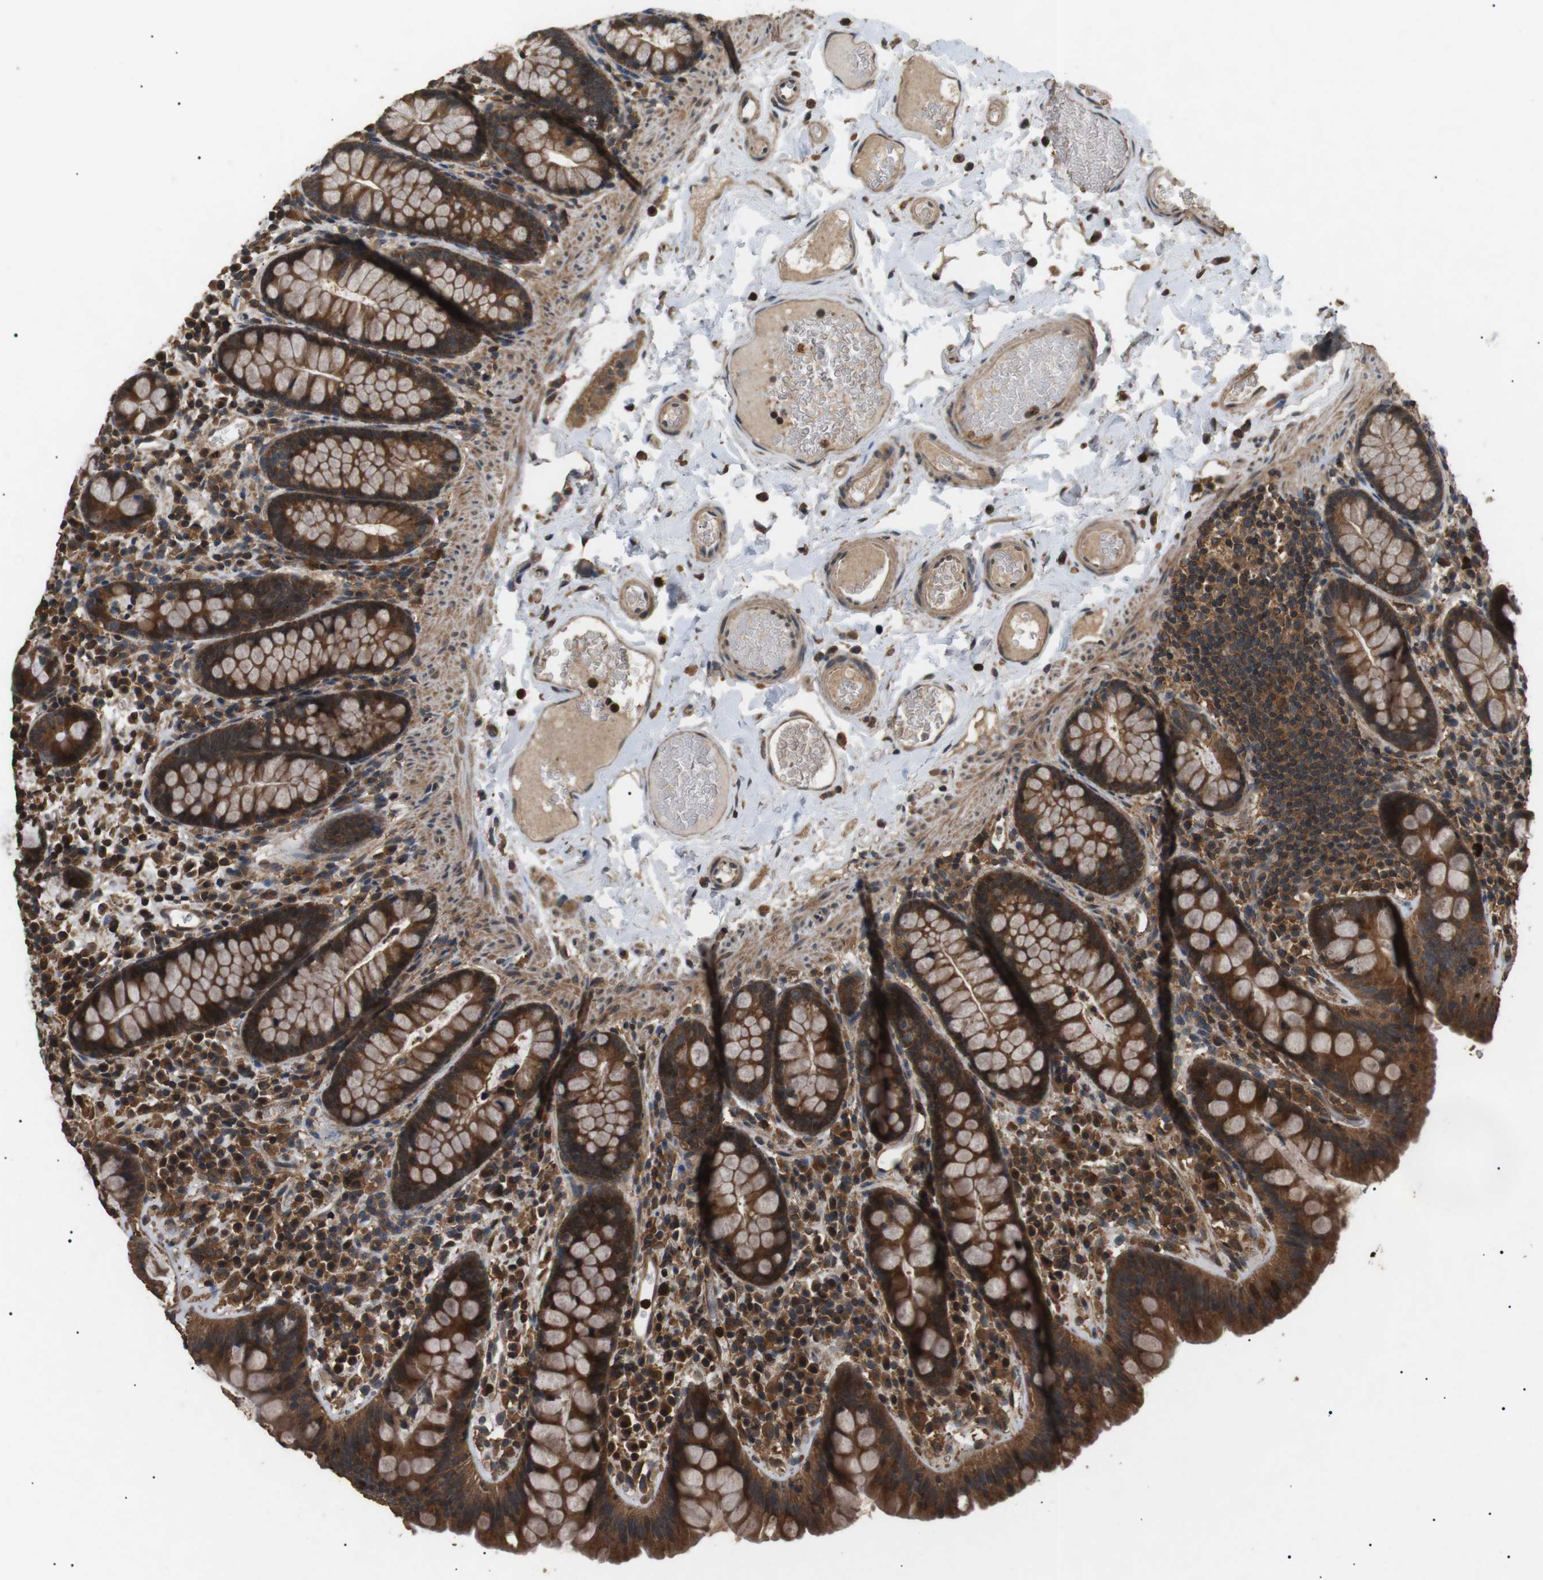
{"staining": {"intensity": "moderate", "quantity": ">75%", "location": "cytoplasmic/membranous"}, "tissue": "colon", "cell_type": "Endothelial cells", "image_type": "normal", "snomed": [{"axis": "morphology", "description": "Normal tissue, NOS"}, {"axis": "topography", "description": "Colon"}], "caption": "Endothelial cells demonstrate medium levels of moderate cytoplasmic/membranous positivity in about >75% of cells in benign human colon. Nuclei are stained in blue.", "gene": "TBC1D15", "patient": {"sex": "female", "age": 80}}